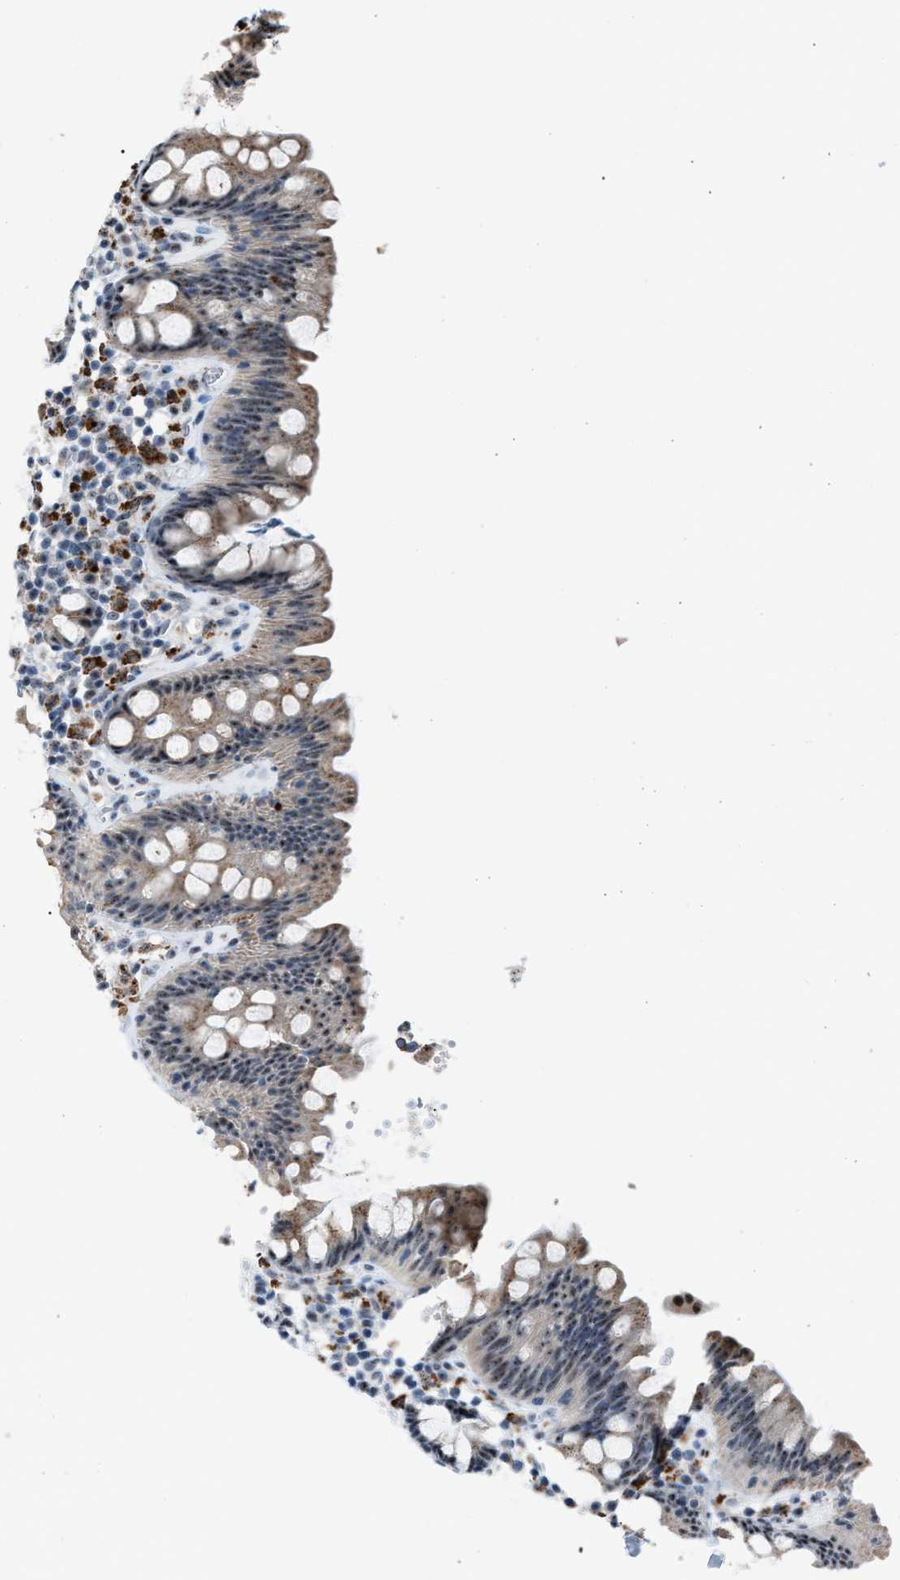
{"staining": {"intensity": "negative", "quantity": "none", "location": "none"}, "tissue": "colon", "cell_type": "Endothelial cells", "image_type": "normal", "snomed": [{"axis": "morphology", "description": "Normal tissue, NOS"}, {"axis": "topography", "description": "Colon"}], "caption": "The histopathology image exhibits no significant positivity in endothelial cells of colon.", "gene": "CENPP", "patient": {"sex": "female", "age": 80}}